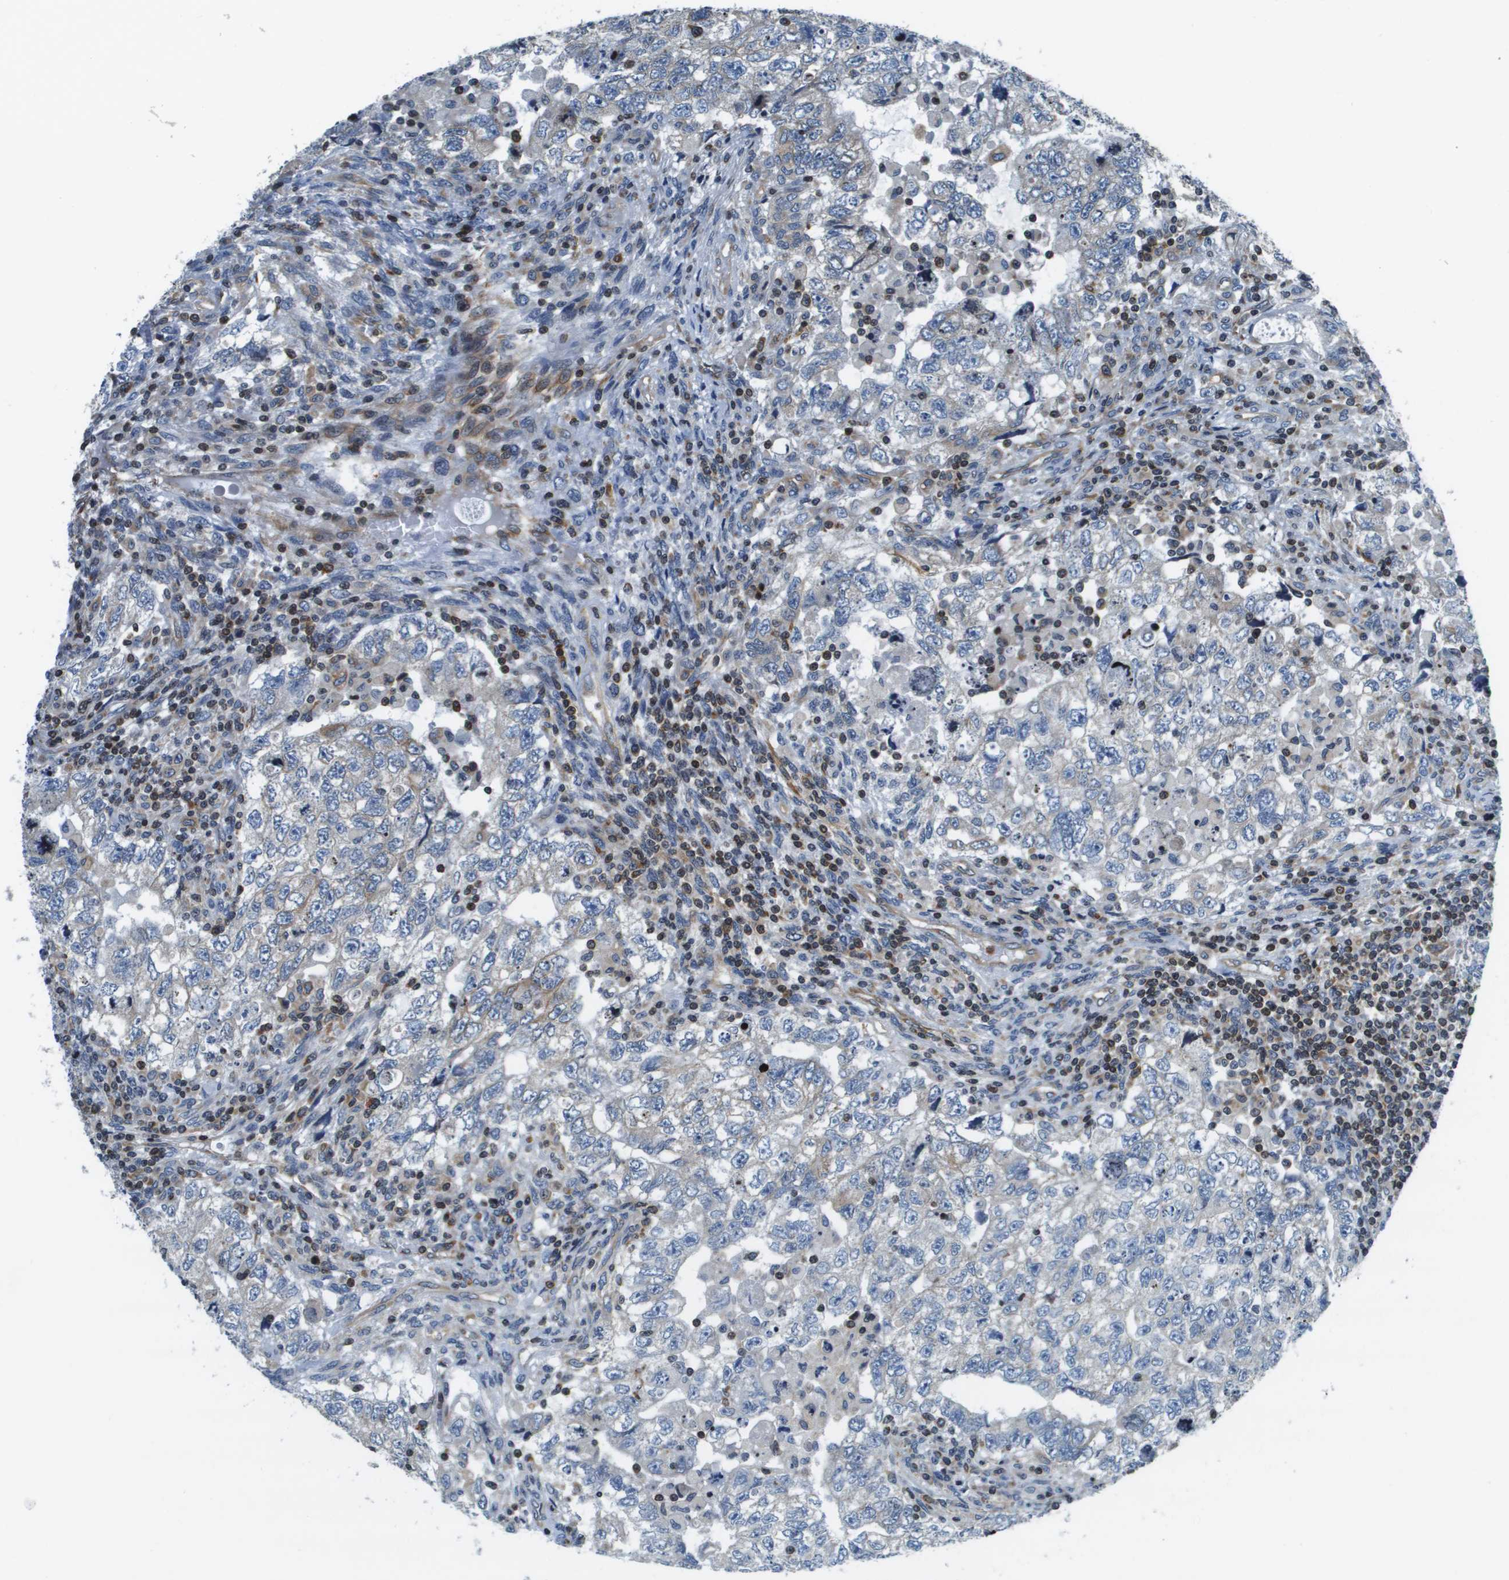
{"staining": {"intensity": "negative", "quantity": "none", "location": "none"}, "tissue": "testis cancer", "cell_type": "Tumor cells", "image_type": "cancer", "snomed": [{"axis": "morphology", "description": "Carcinoma, Embryonal, NOS"}, {"axis": "topography", "description": "Testis"}], "caption": "High magnification brightfield microscopy of testis cancer (embryonal carcinoma) stained with DAB (3,3'-diaminobenzidine) (brown) and counterstained with hematoxylin (blue): tumor cells show no significant positivity.", "gene": "ESYT1", "patient": {"sex": "male", "age": 36}}